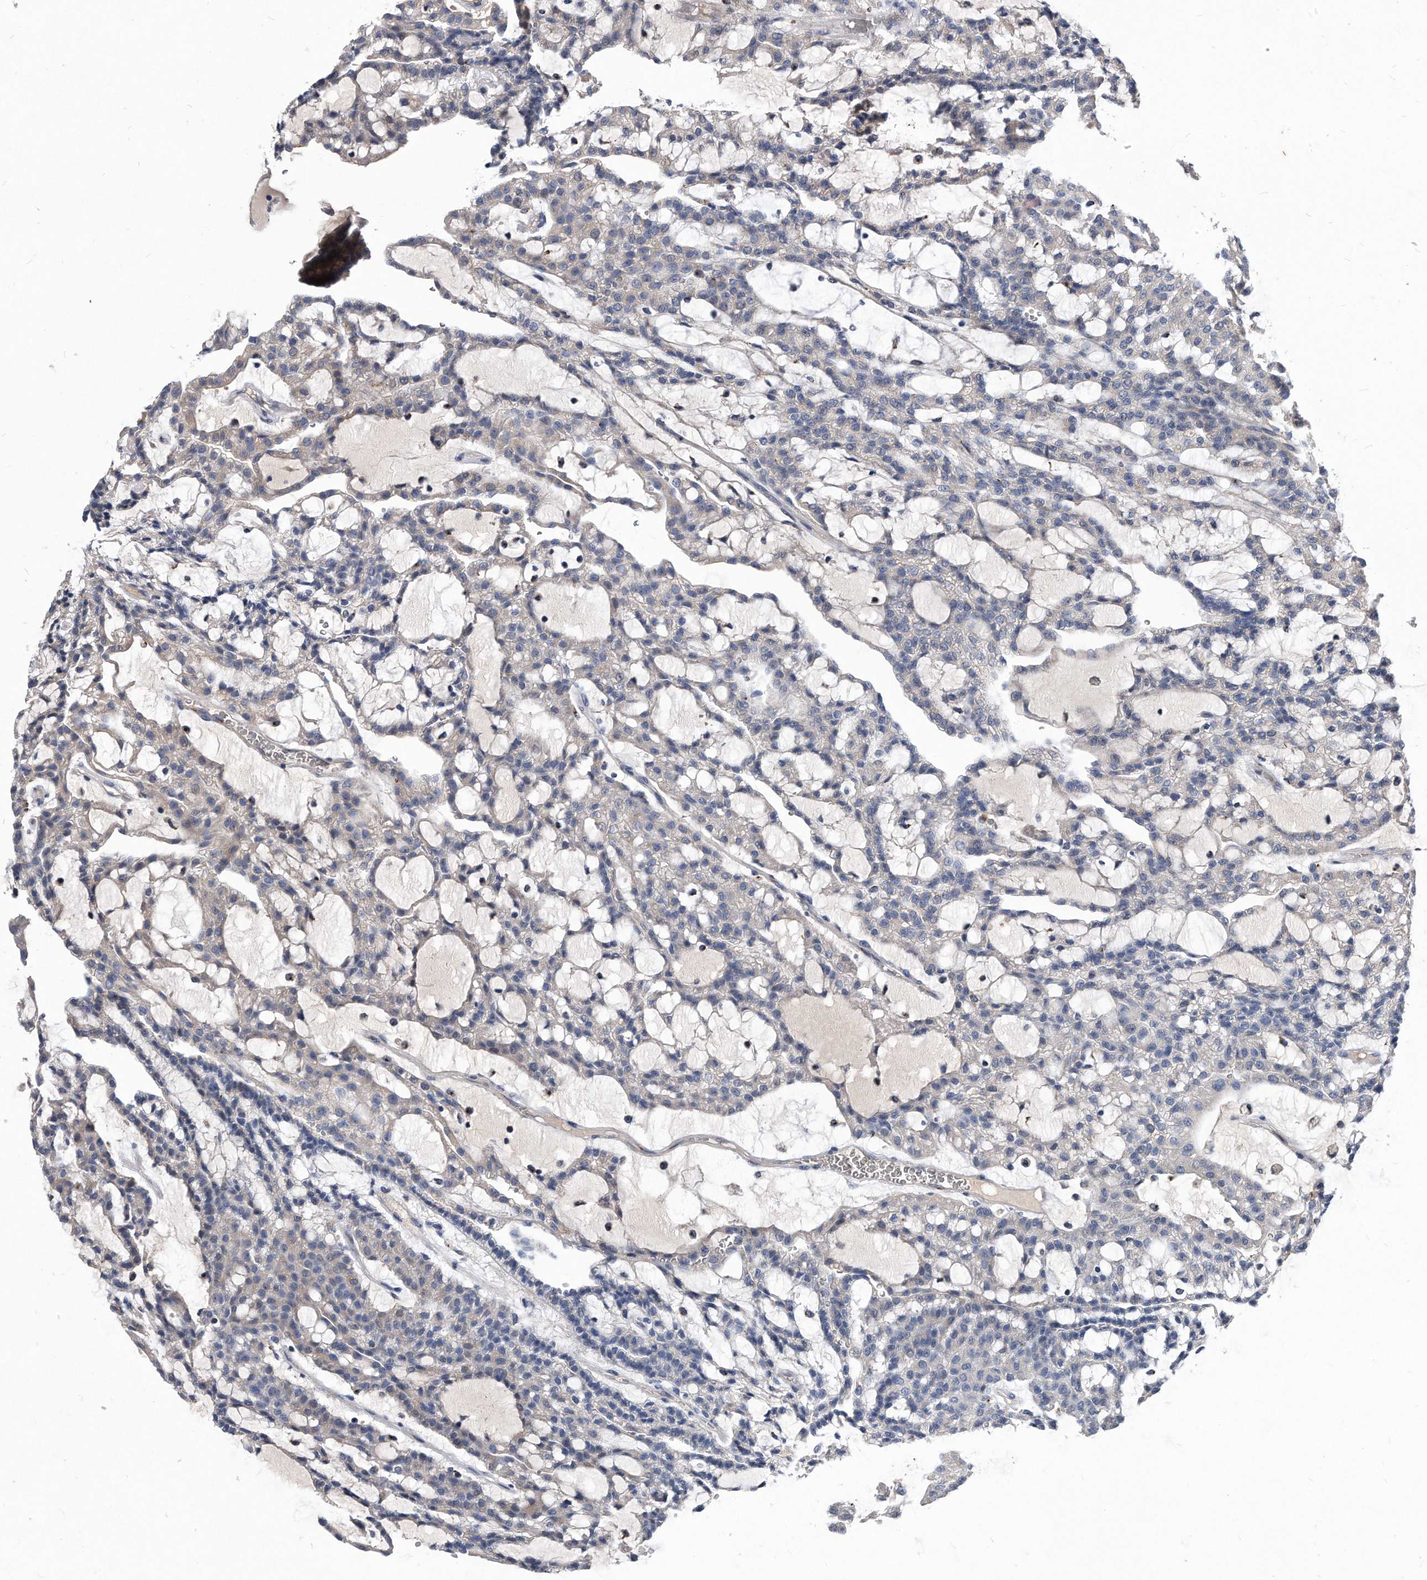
{"staining": {"intensity": "negative", "quantity": "none", "location": "none"}, "tissue": "renal cancer", "cell_type": "Tumor cells", "image_type": "cancer", "snomed": [{"axis": "morphology", "description": "Adenocarcinoma, NOS"}, {"axis": "topography", "description": "Kidney"}], "caption": "DAB immunohistochemical staining of renal cancer exhibits no significant positivity in tumor cells.", "gene": "MGAT4A", "patient": {"sex": "male", "age": 63}}